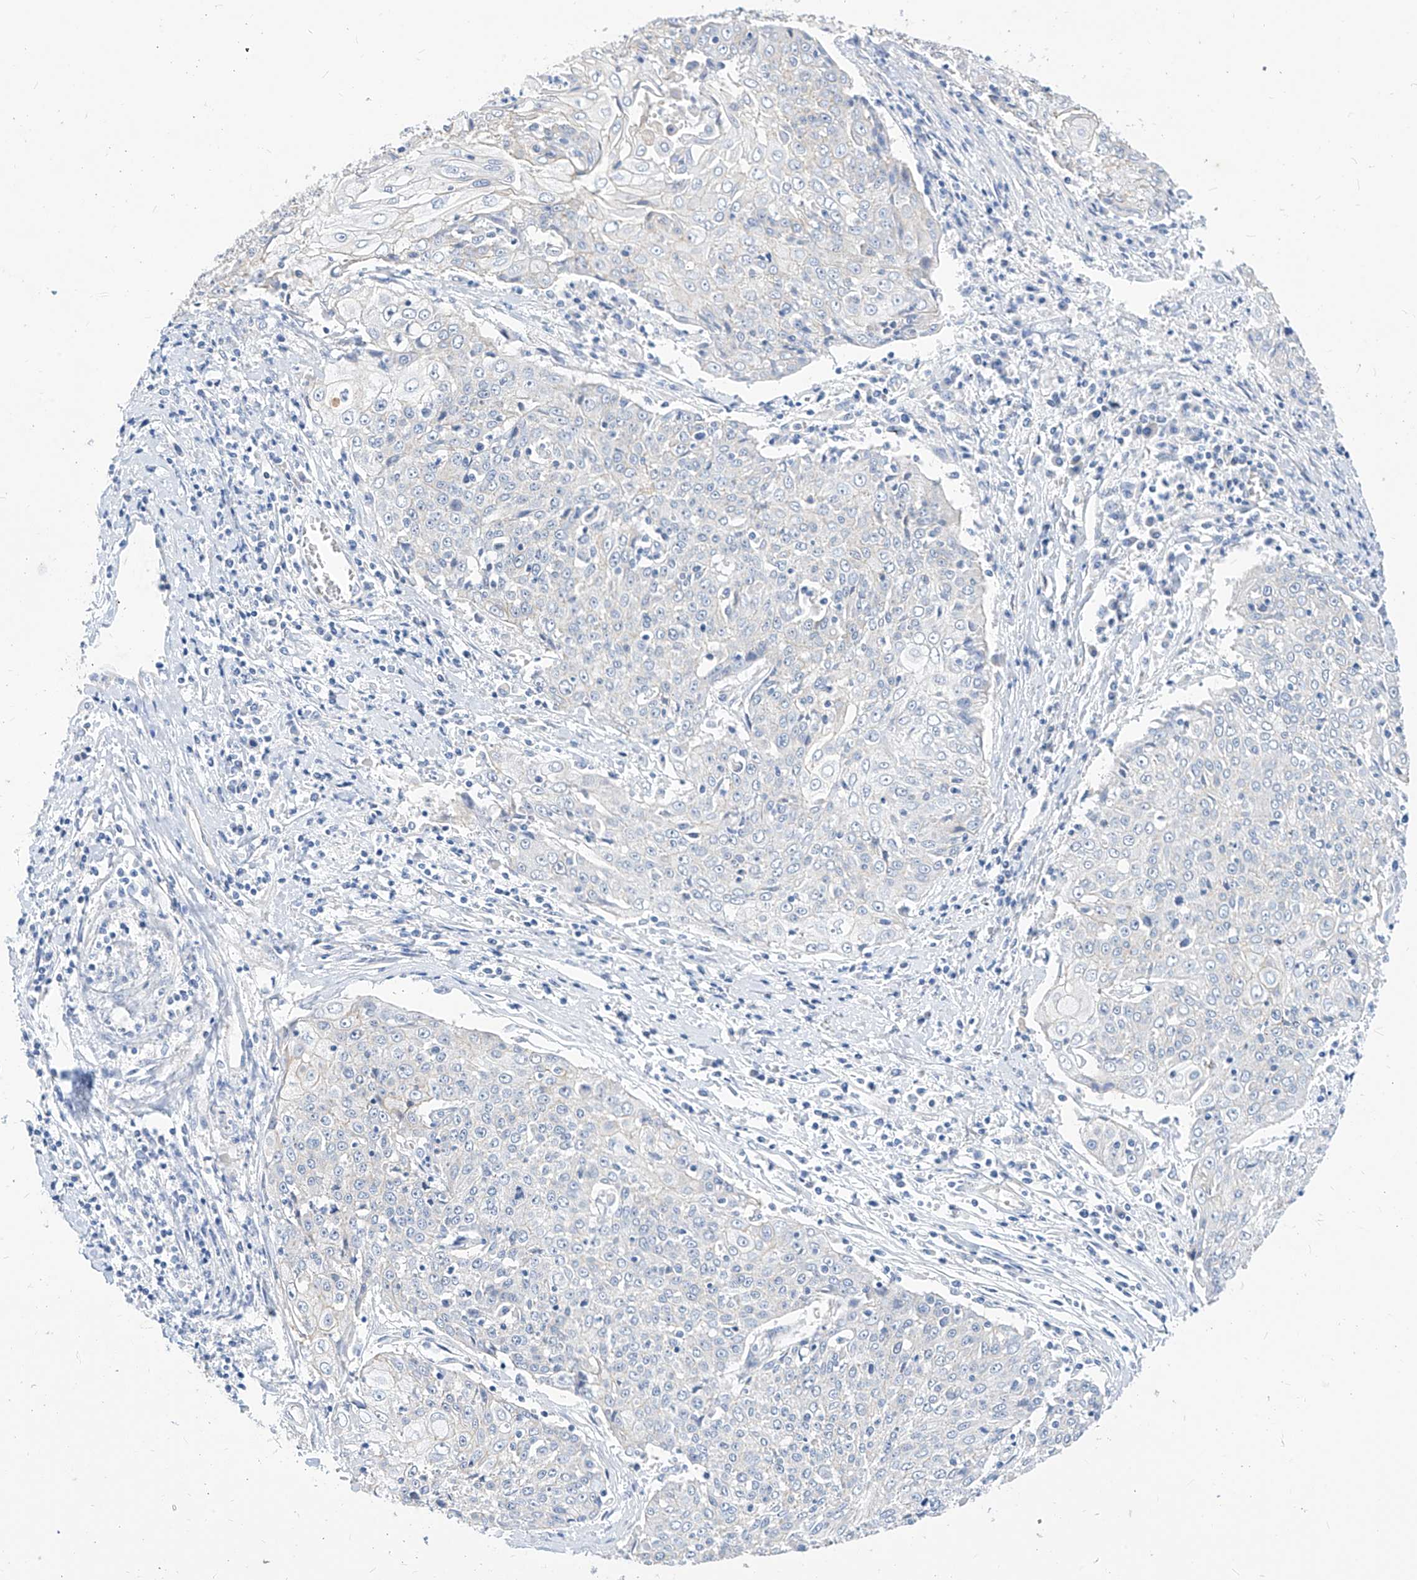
{"staining": {"intensity": "negative", "quantity": "none", "location": "none"}, "tissue": "cervical cancer", "cell_type": "Tumor cells", "image_type": "cancer", "snomed": [{"axis": "morphology", "description": "Squamous cell carcinoma, NOS"}, {"axis": "topography", "description": "Cervix"}], "caption": "High power microscopy image of an immunohistochemistry histopathology image of squamous cell carcinoma (cervical), revealing no significant staining in tumor cells.", "gene": "SCGB2A1", "patient": {"sex": "female", "age": 48}}